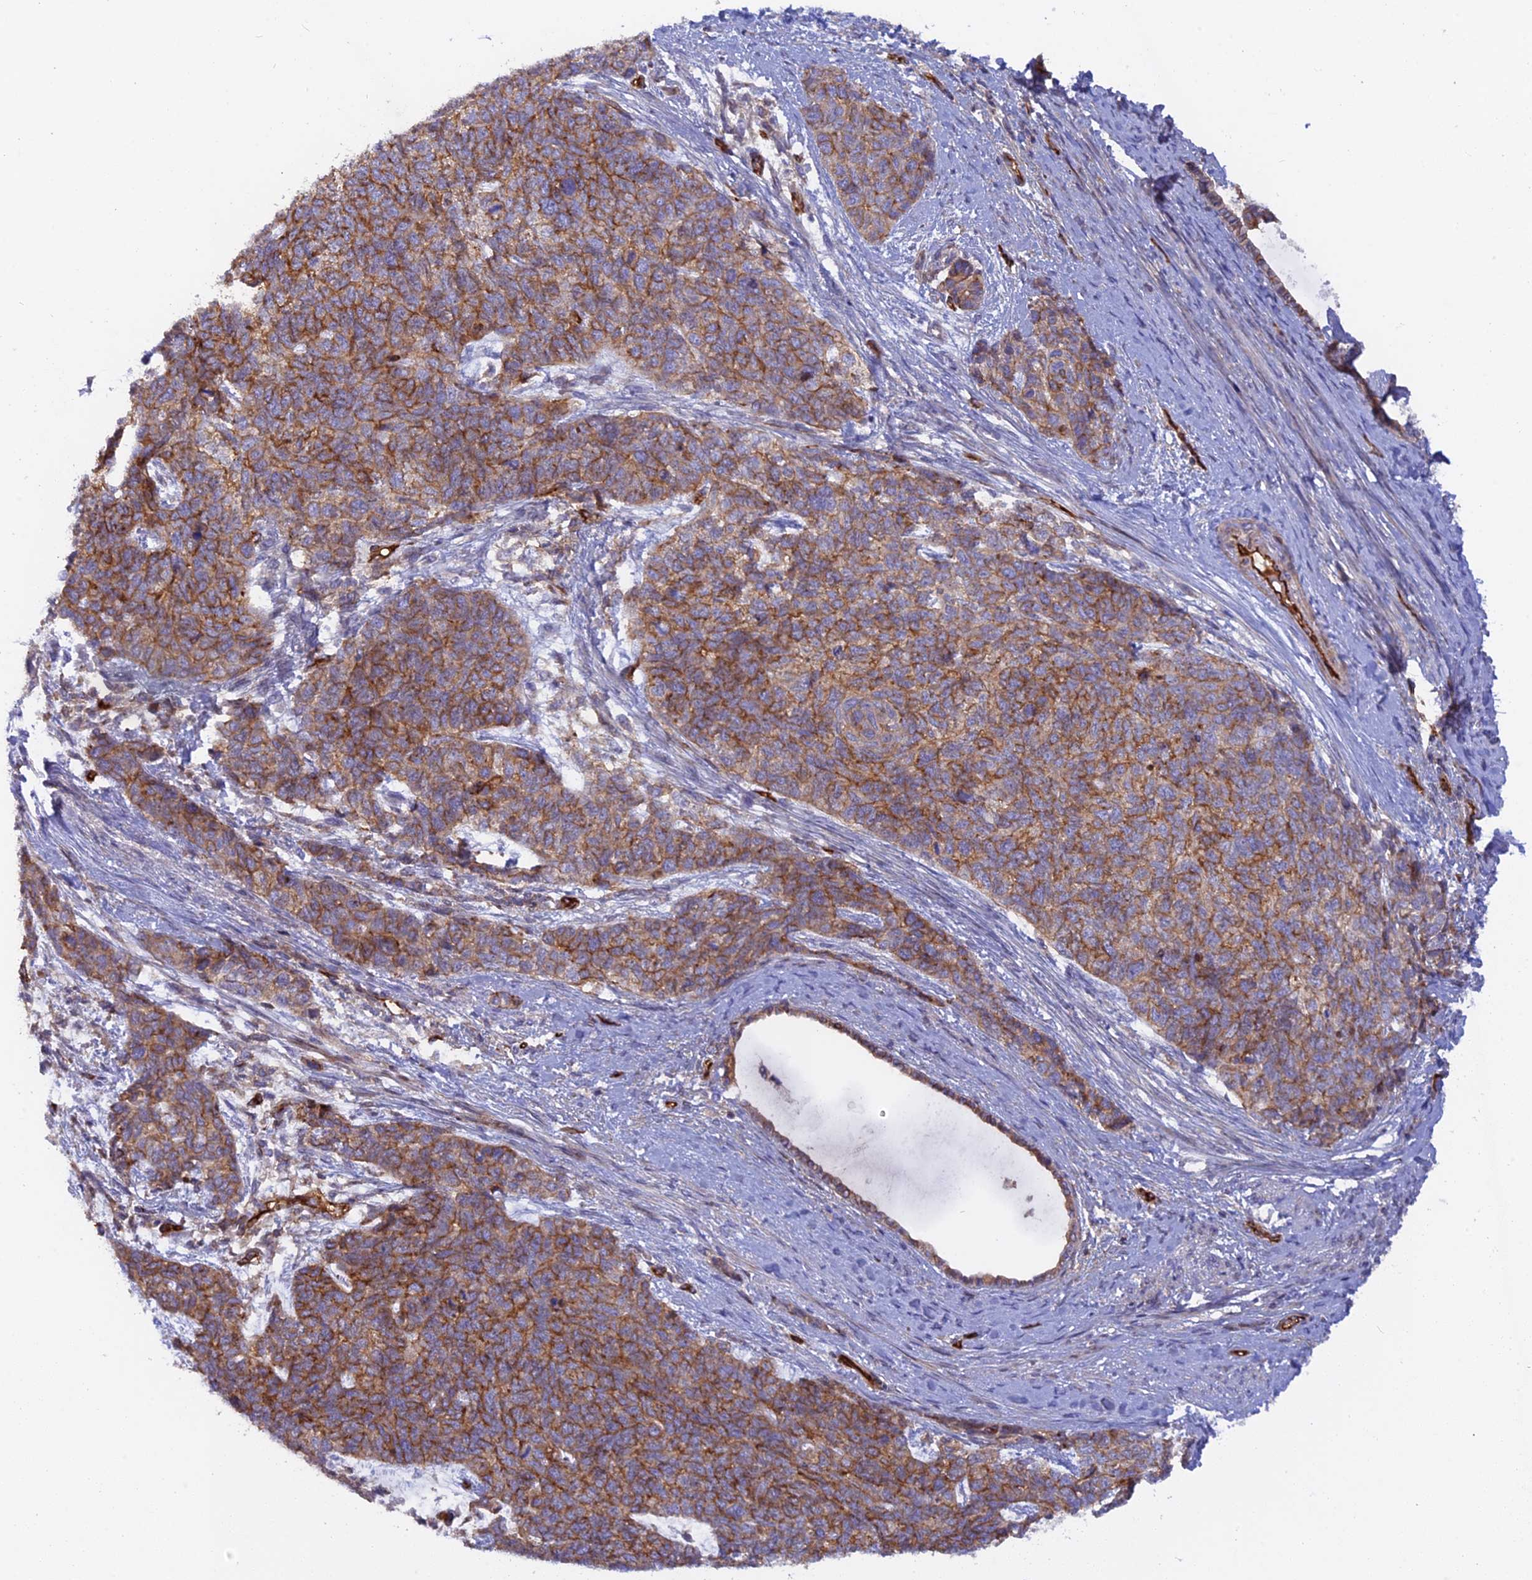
{"staining": {"intensity": "moderate", "quantity": ">75%", "location": "cytoplasmic/membranous"}, "tissue": "cervical cancer", "cell_type": "Tumor cells", "image_type": "cancer", "snomed": [{"axis": "morphology", "description": "Squamous cell carcinoma, NOS"}, {"axis": "topography", "description": "Cervix"}], "caption": "Moderate cytoplasmic/membranous staining is present in approximately >75% of tumor cells in cervical cancer (squamous cell carcinoma).", "gene": "CNBD2", "patient": {"sex": "female", "age": 42}}